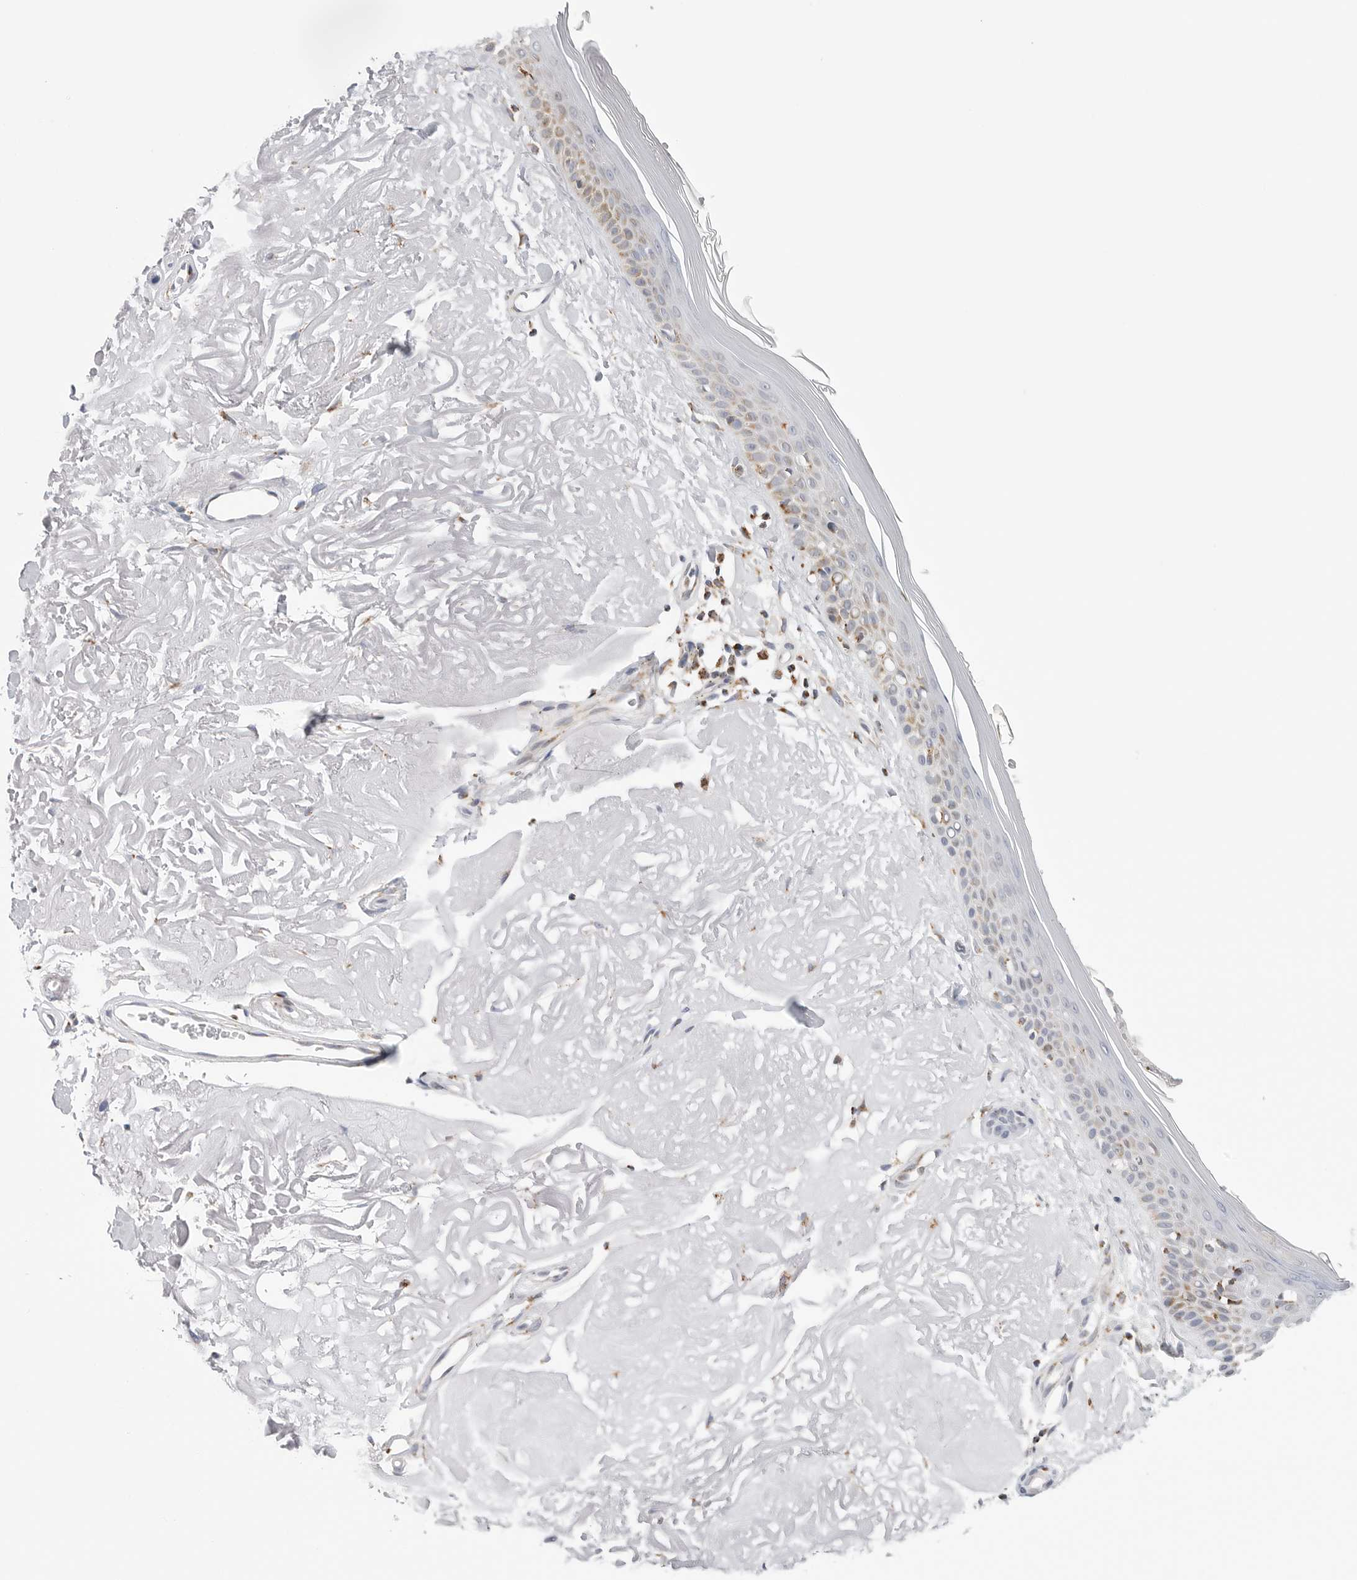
{"staining": {"intensity": "weak", "quantity": "25%-75%", "location": "cytoplasmic/membranous"}, "tissue": "skin", "cell_type": "Fibroblasts", "image_type": "normal", "snomed": [{"axis": "morphology", "description": "Normal tissue, NOS"}, {"axis": "topography", "description": "Skin"}, {"axis": "topography", "description": "Skeletal muscle"}], "caption": "This is an image of immunohistochemistry (IHC) staining of benign skin, which shows weak expression in the cytoplasmic/membranous of fibroblasts.", "gene": "ATP5IF1", "patient": {"sex": "male", "age": 83}}